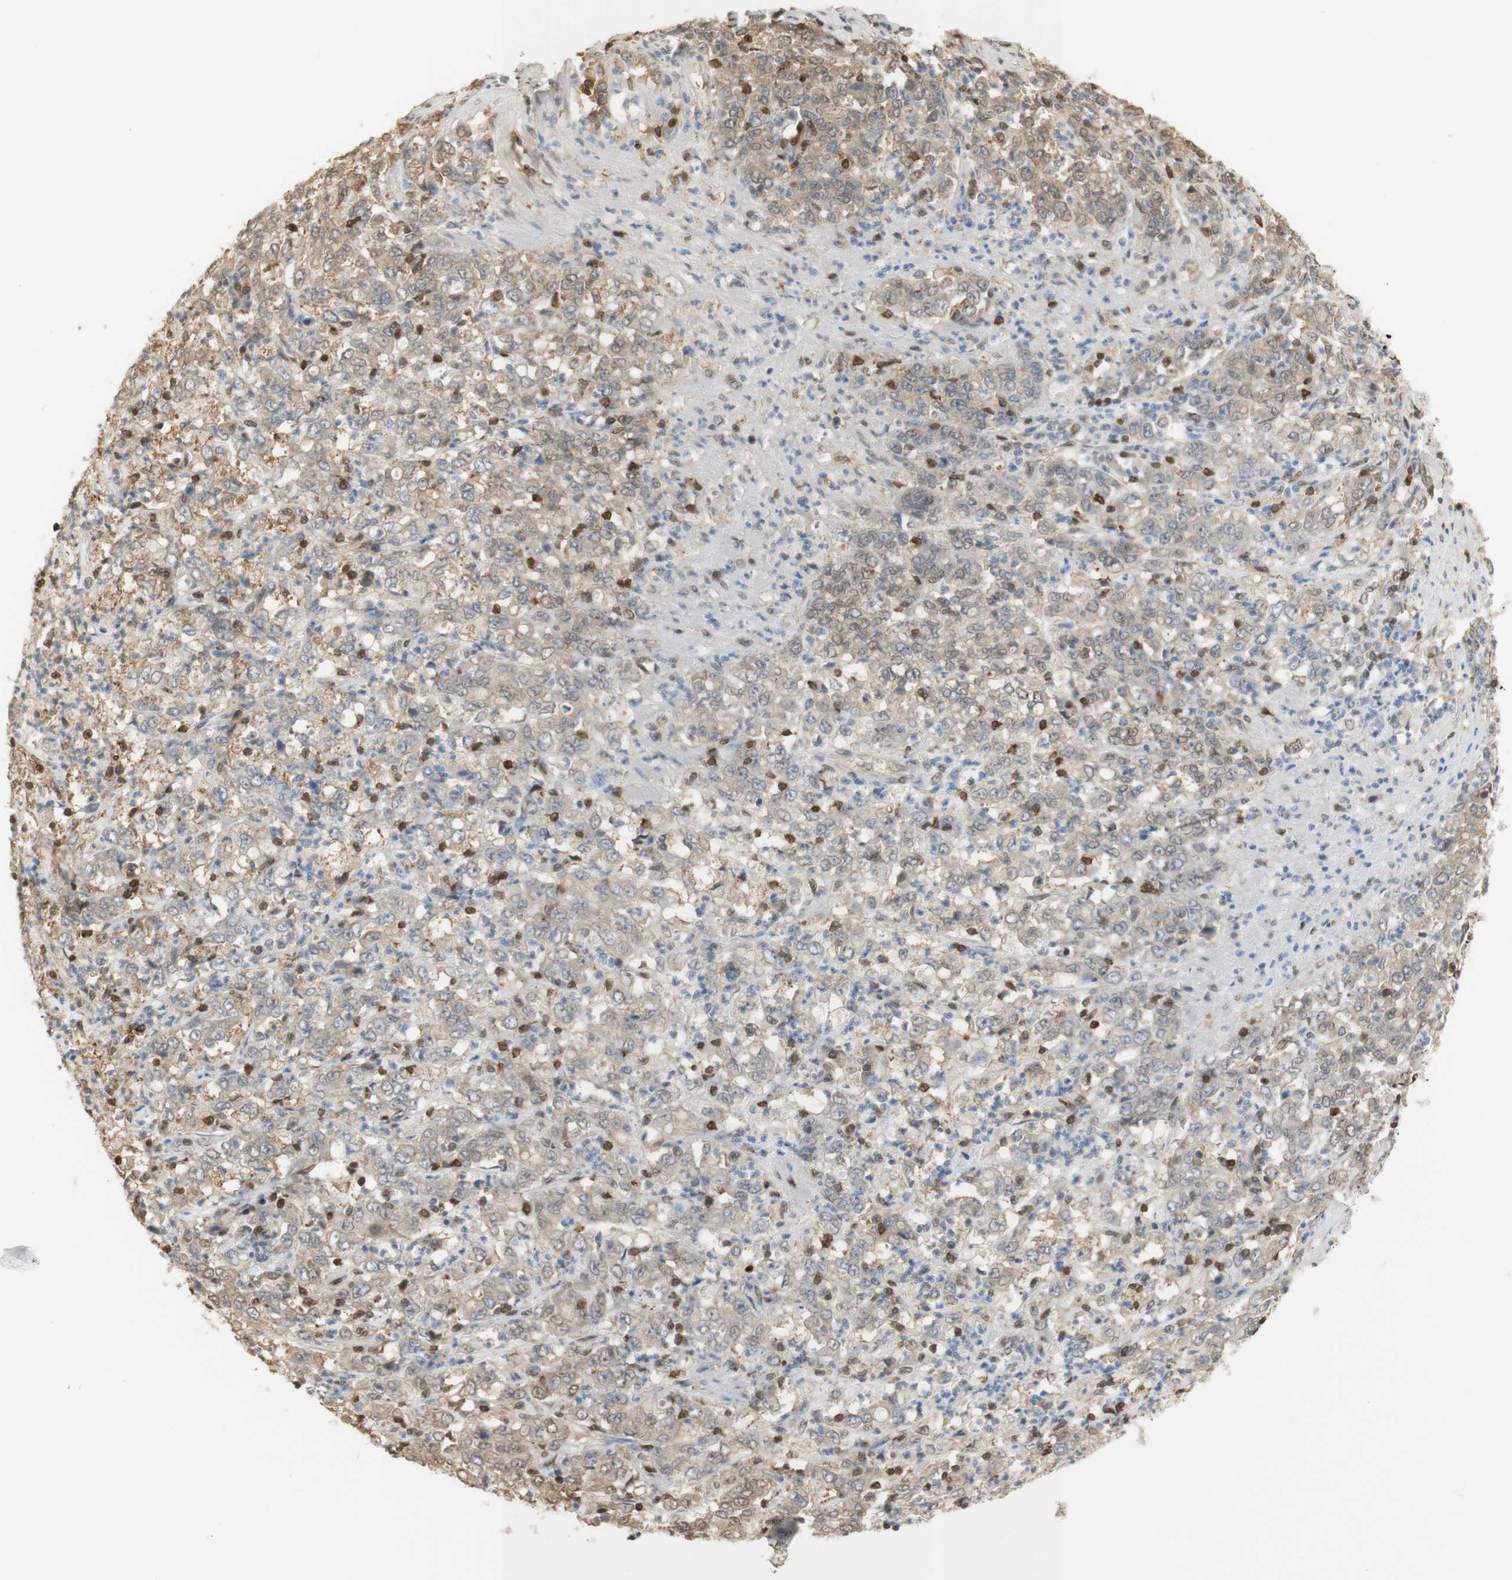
{"staining": {"intensity": "weak", "quantity": ">75%", "location": "cytoplasmic/membranous"}, "tissue": "stomach cancer", "cell_type": "Tumor cells", "image_type": "cancer", "snomed": [{"axis": "morphology", "description": "Adenocarcinoma, NOS"}, {"axis": "topography", "description": "Stomach, lower"}], "caption": "Tumor cells display low levels of weak cytoplasmic/membranous expression in approximately >75% of cells in human adenocarcinoma (stomach).", "gene": "NAP1L4", "patient": {"sex": "female", "age": 71}}